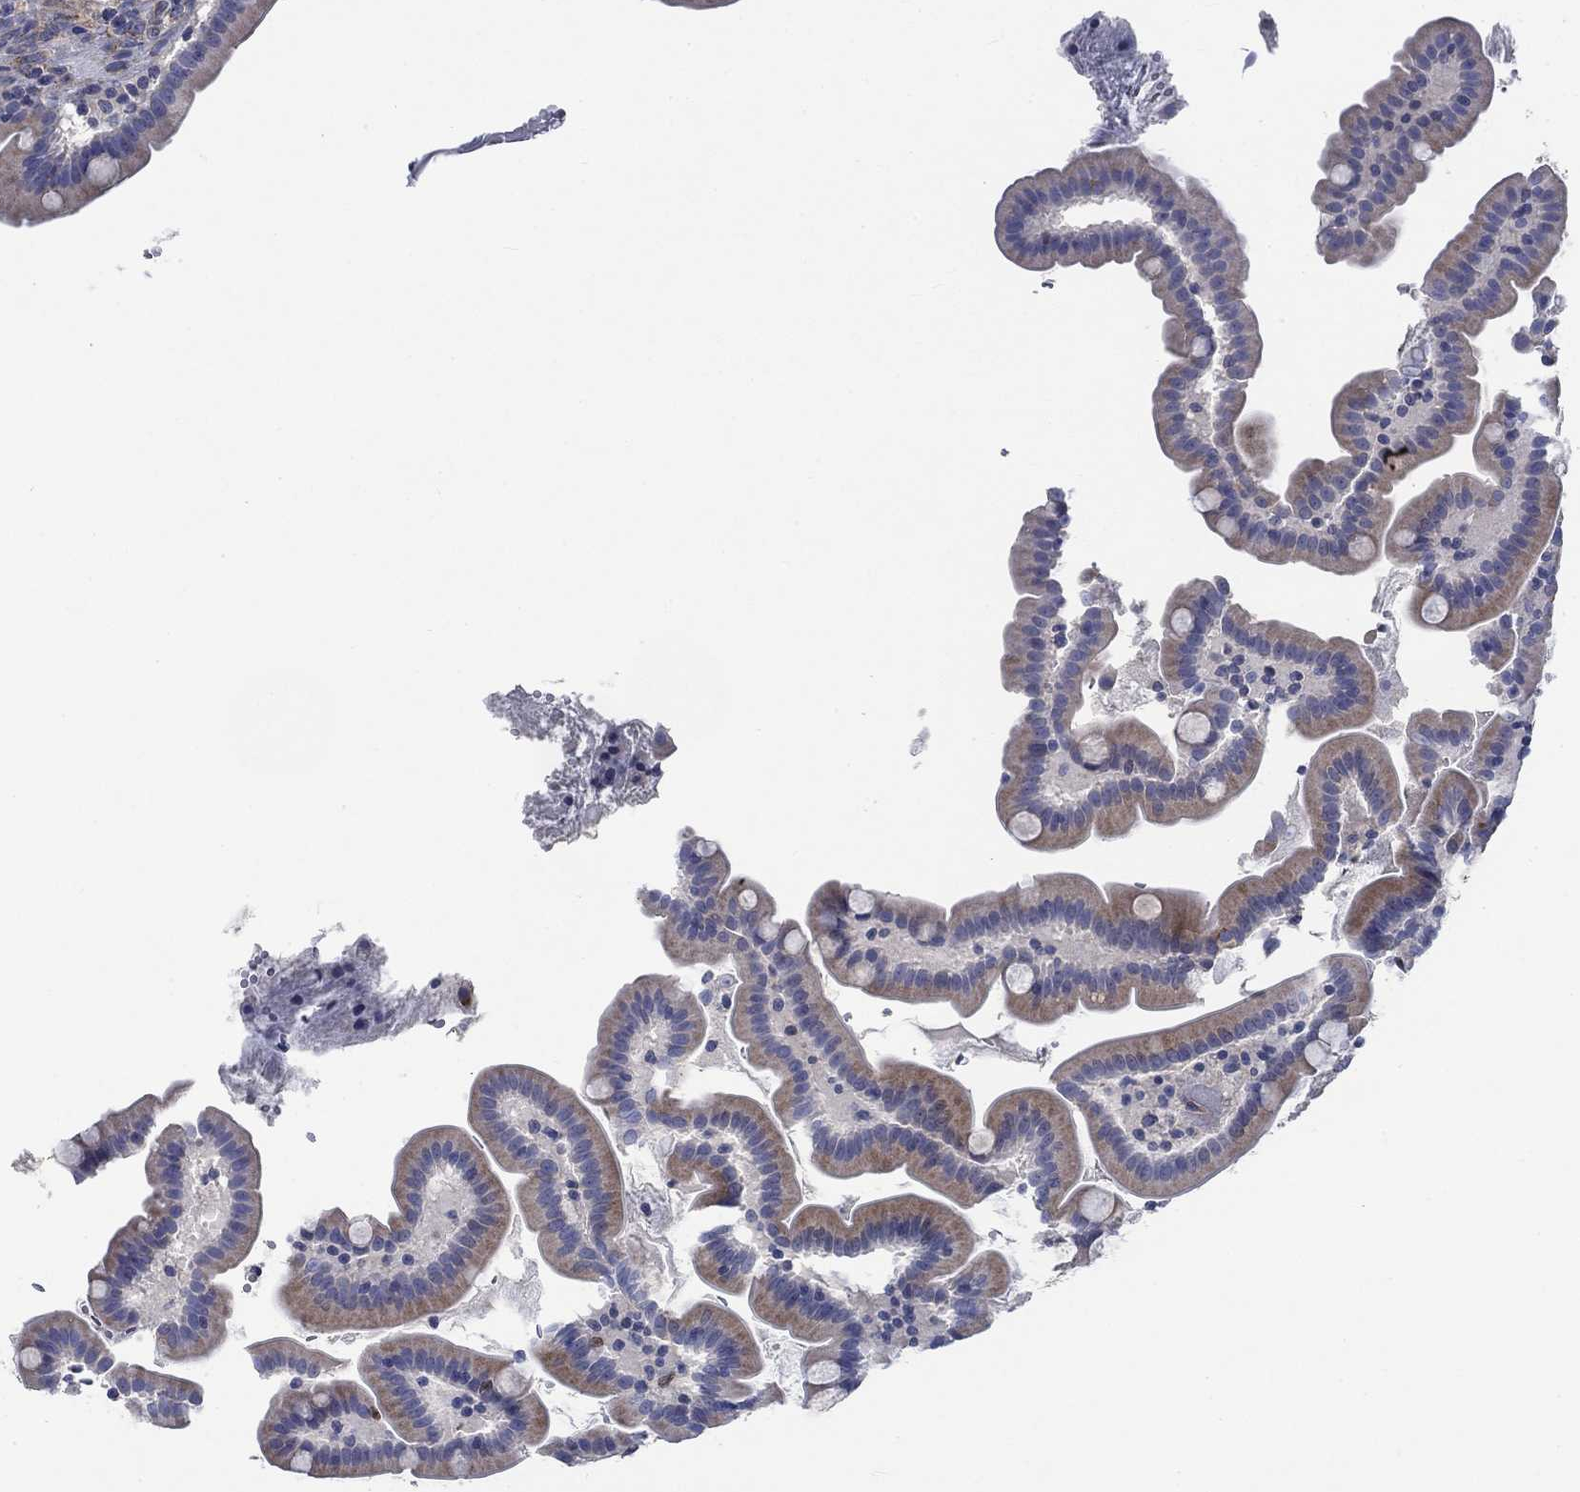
{"staining": {"intensity": "moderate", "quantity": ">75%", "location": "cytoplasmic/membranous"}, "tissue": "small intestine", "cell_type": "Glandular cells", "image_type": "normal", "snomed": [{"axis": "morphology", "description": "Normal tissue, NOS"}, {"axis": "topography", "description": "Small intestine"}], "caption": "Immunohistochemical staining of benign small intestine demonstrates moderate cytoplasmic/membranous protein positivity in about >75% of glandular cells. Nuclei are stained in blue.", "gene": "MMP24", "patient": {"sex": "female", "age": 44}}